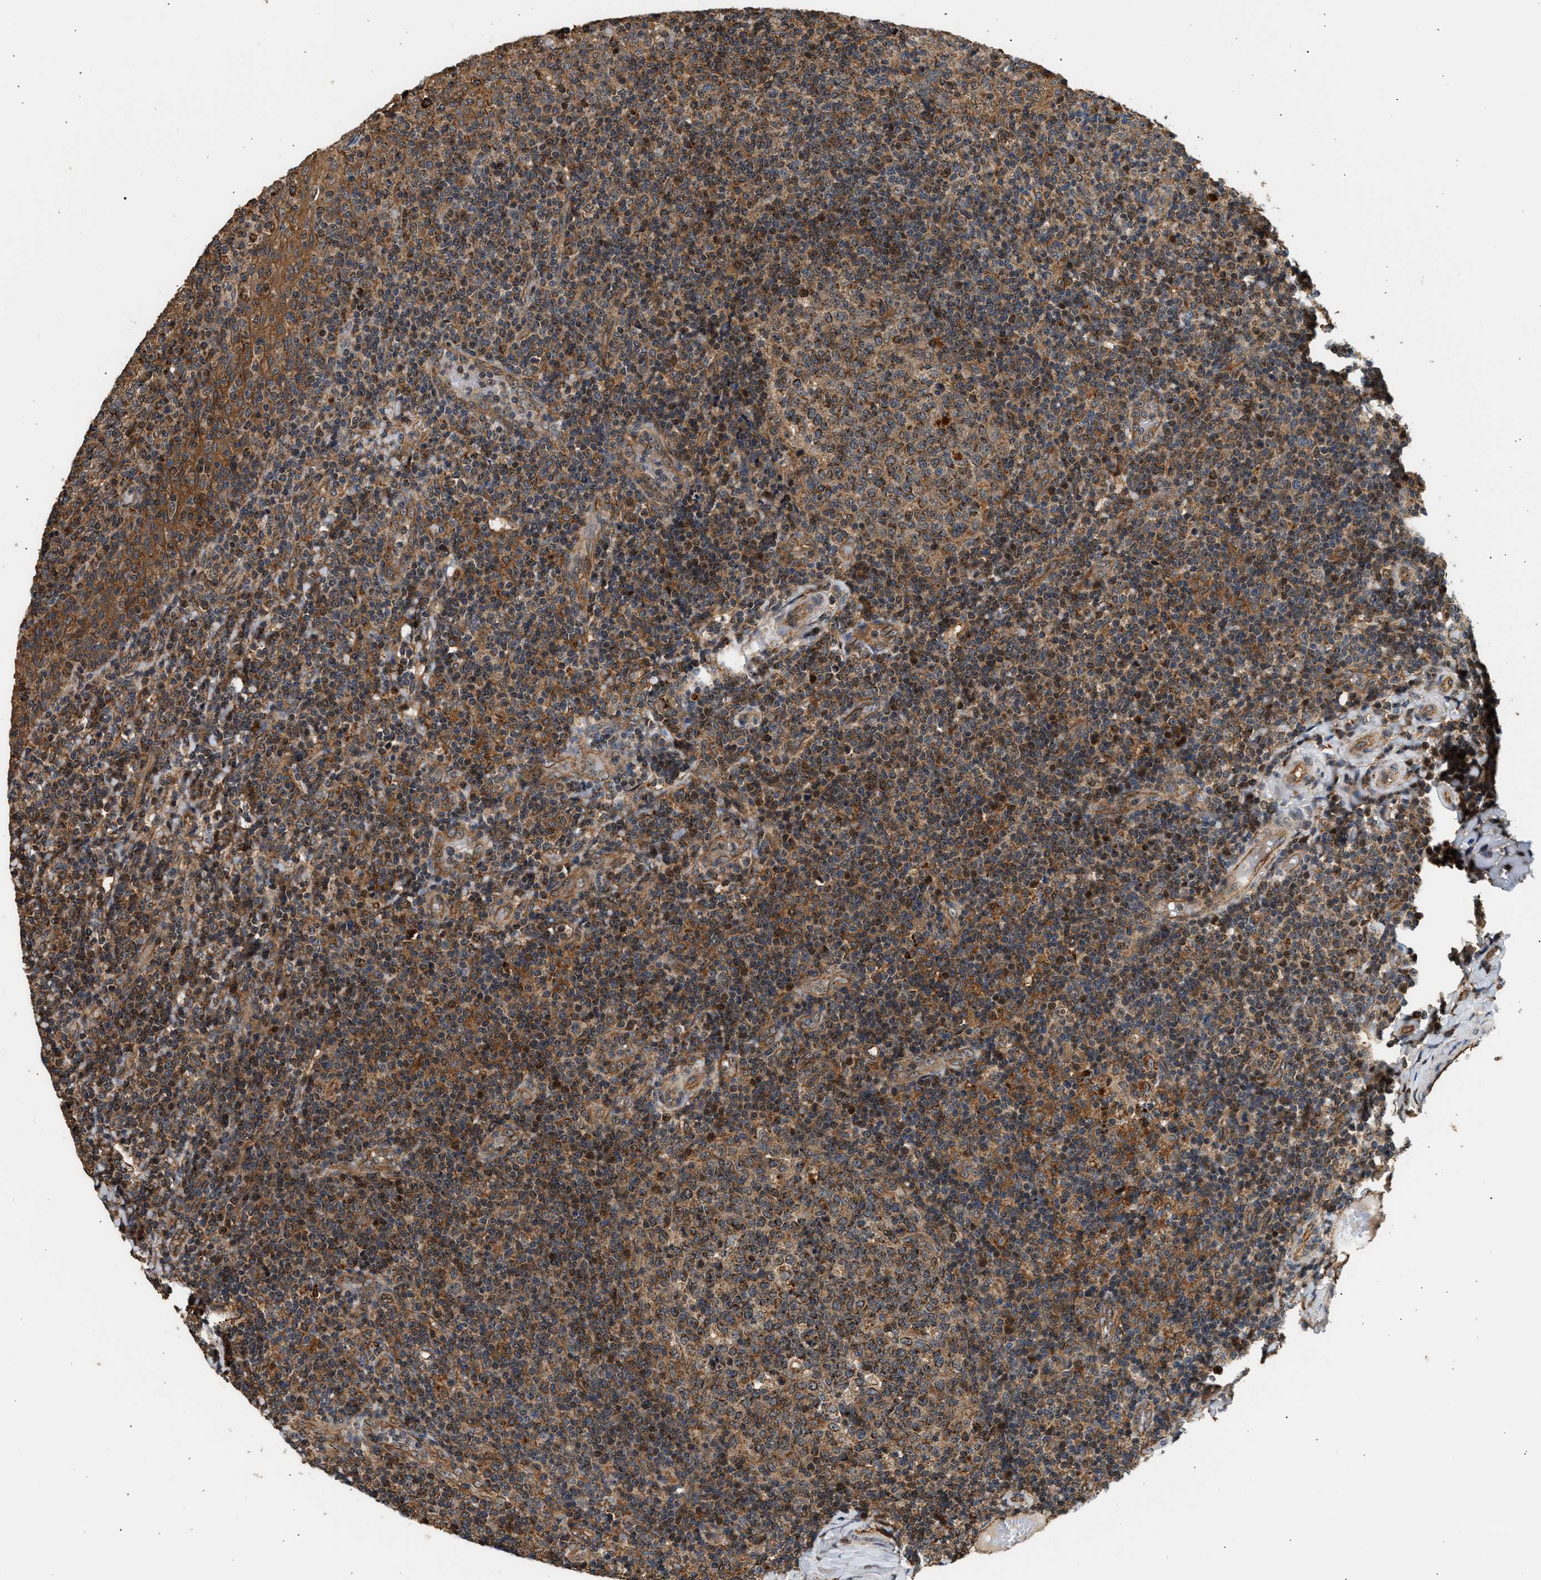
{"staining": {"intensity": "moderate", "quantity": ">75%", "location": "cytoplasmic/membranous"}, "tissue": "tonsil", "cell_type": "Germinal center cells", "image_type": "normal", "snomed": [{"axis": "morphology", "description": "Normal tissue, NOS"}, {"axis": "topography", "description": "Tonsil"}], "caption": "This is an image of immunohistochemistry (IHC) staining of normal tonsil, which shows moderate expression in the cytoplasmic/membranous of germinal center cells.", "gene": "DUSP14", "patient": {"sex": "female", "age": 19}}